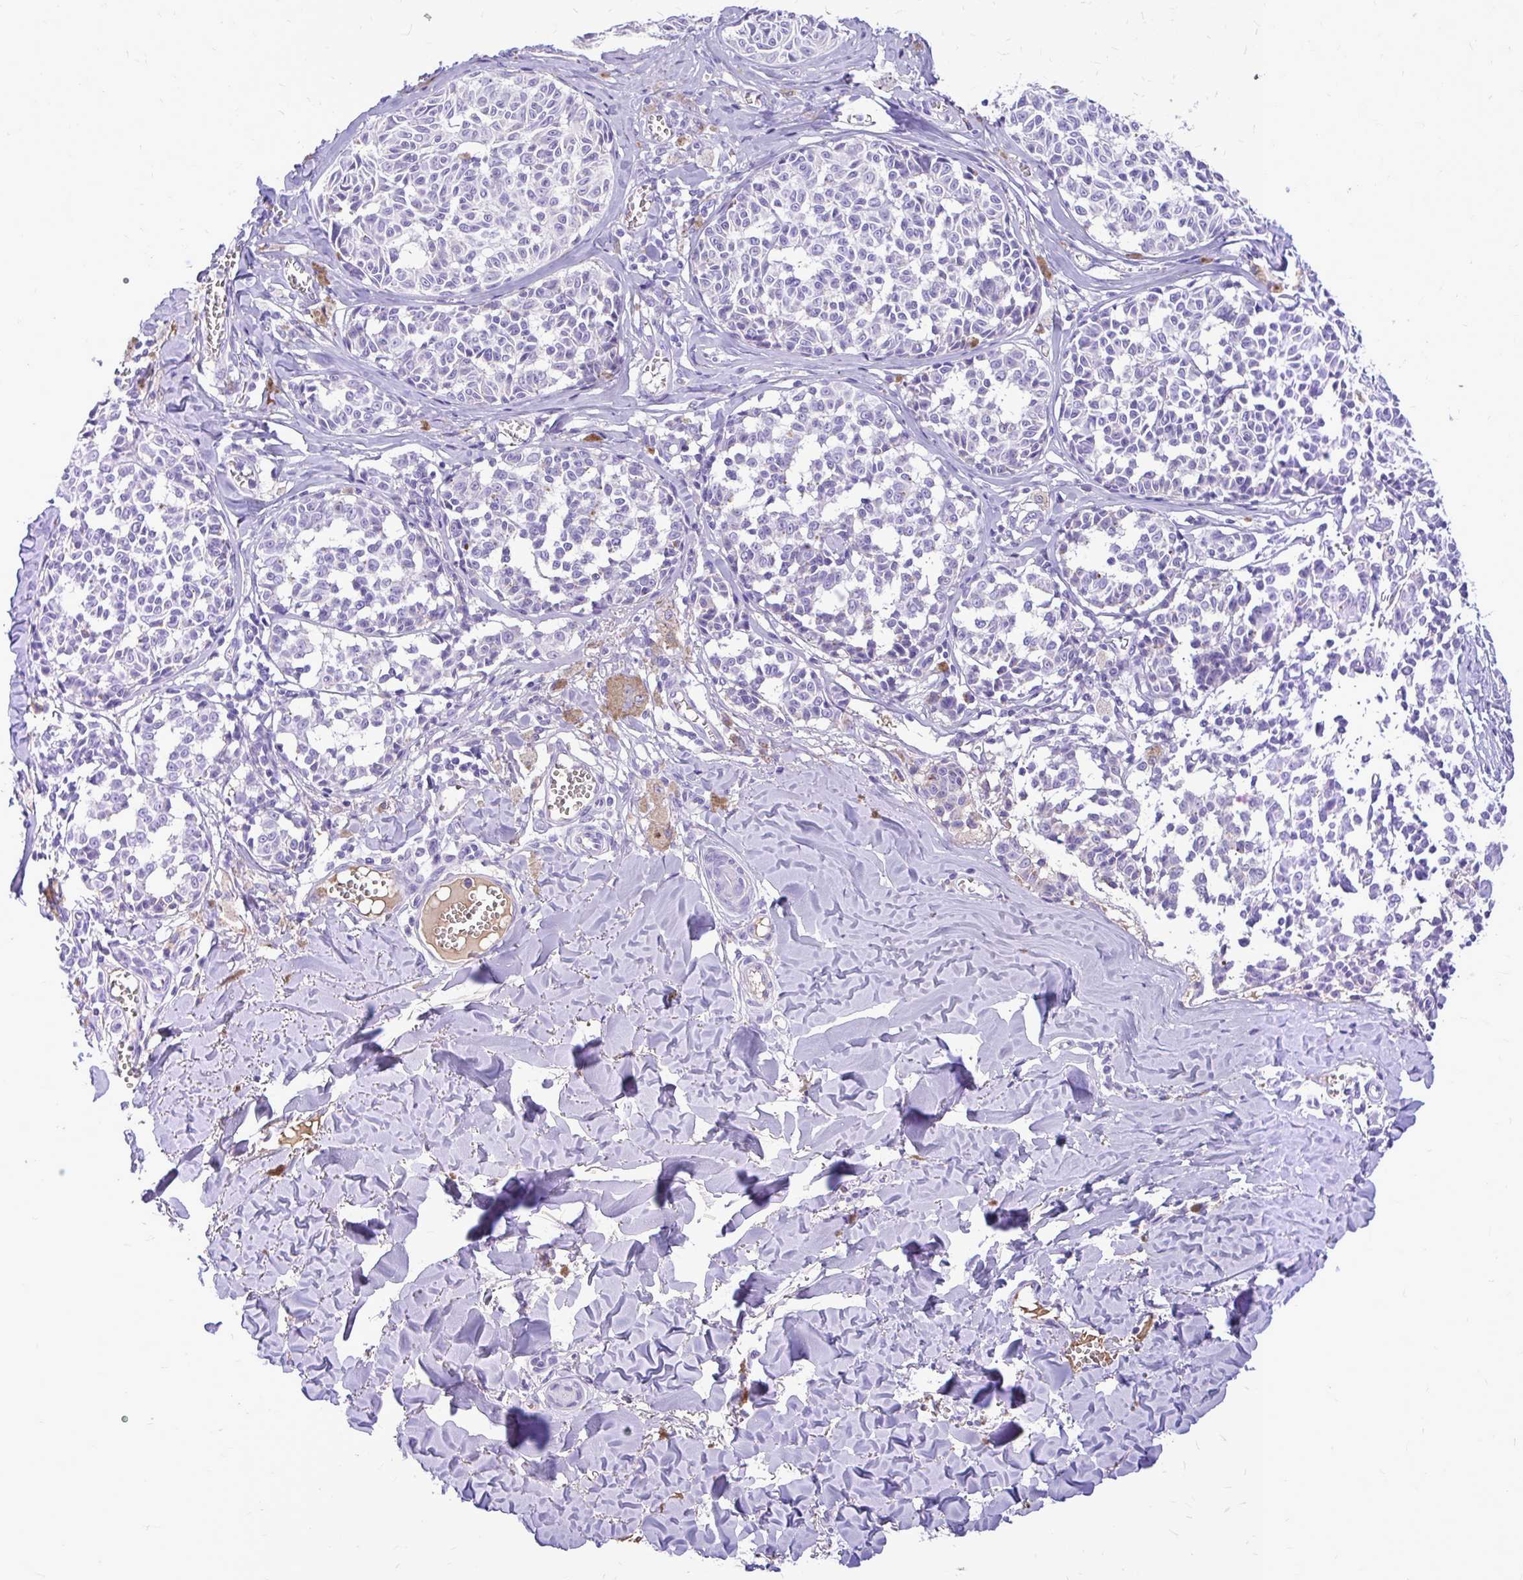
{"staining": {"intensity": "negative", "quantity": "none", "location": "none"}, "tissue": "melanoma", "cell_type": "Tumor cells", "image_type": "cancer", "snomed": [{"axis": "morphology", "description": "Malignant melanoma, NOS"}, {"axis": "topography", "description": "Skin"}], "caption": "A histopathology image of melanoma stained for a protein shows no brown staining in tumor cells.", "gene": "MAP1LC3A", "patient": {"sex": "female", "age": 43}}